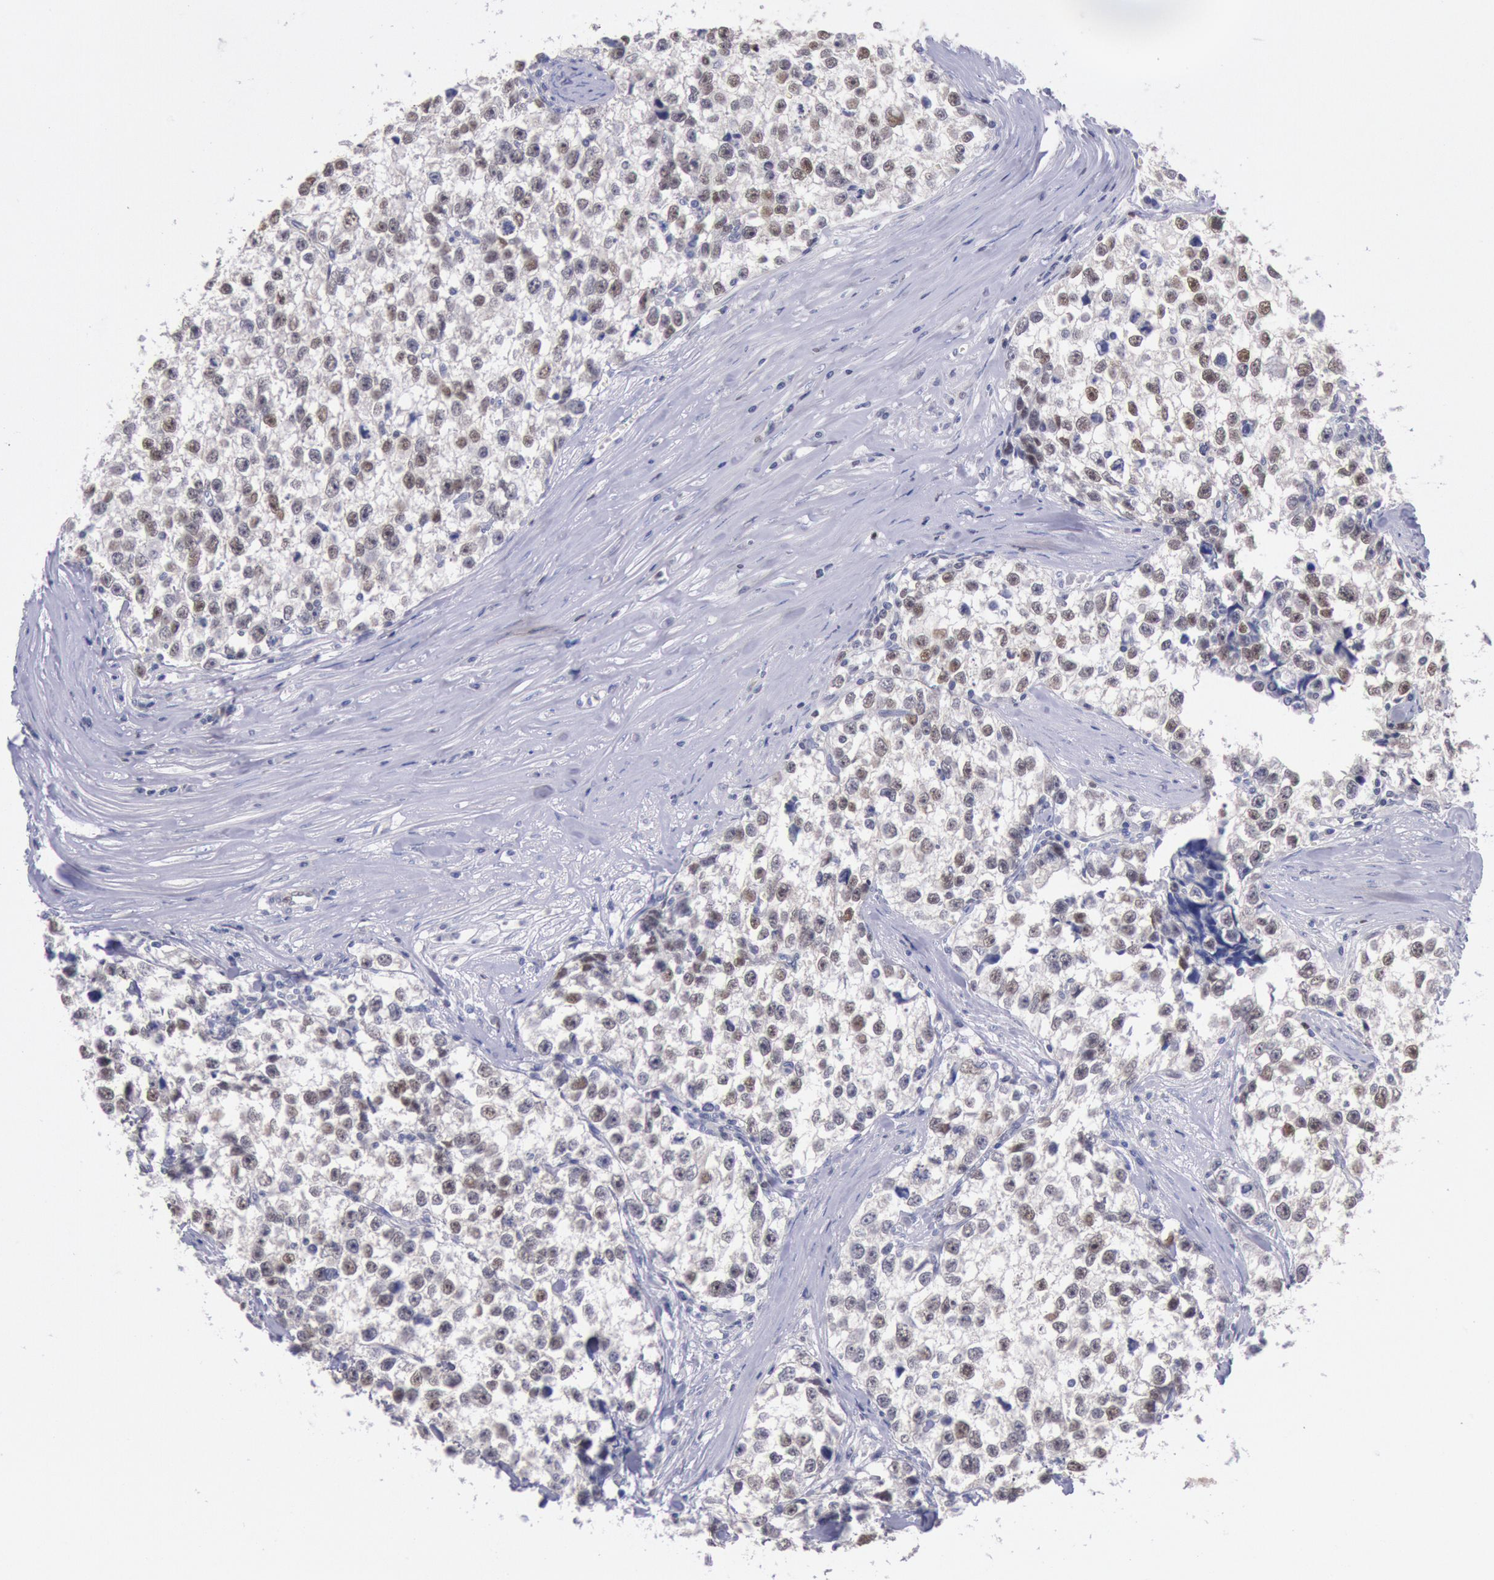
{"staining": {"intensity": "negative", "quantity": "none", "location": "none"}, "tissue": "testis cancer", "cell_type": "Tumor cells", "image_type": "cancer", "snomed": [{"axis": "morphology", "description": "Seminoma, NOS"}, {"axis": "morphology", "description": "Carcinoma, Embryonal, NOS"}, {"axis": "topography", "description": "Testis"}], "caption": "Immunohistochemistry (IHC) histopathology image of testis embryonal carcinoma stained for a protein (brown), which demonstrates no expression in tumor cells.", "gene": "RPS6KA5", "patient": {"sex": "male", "age": 30}}